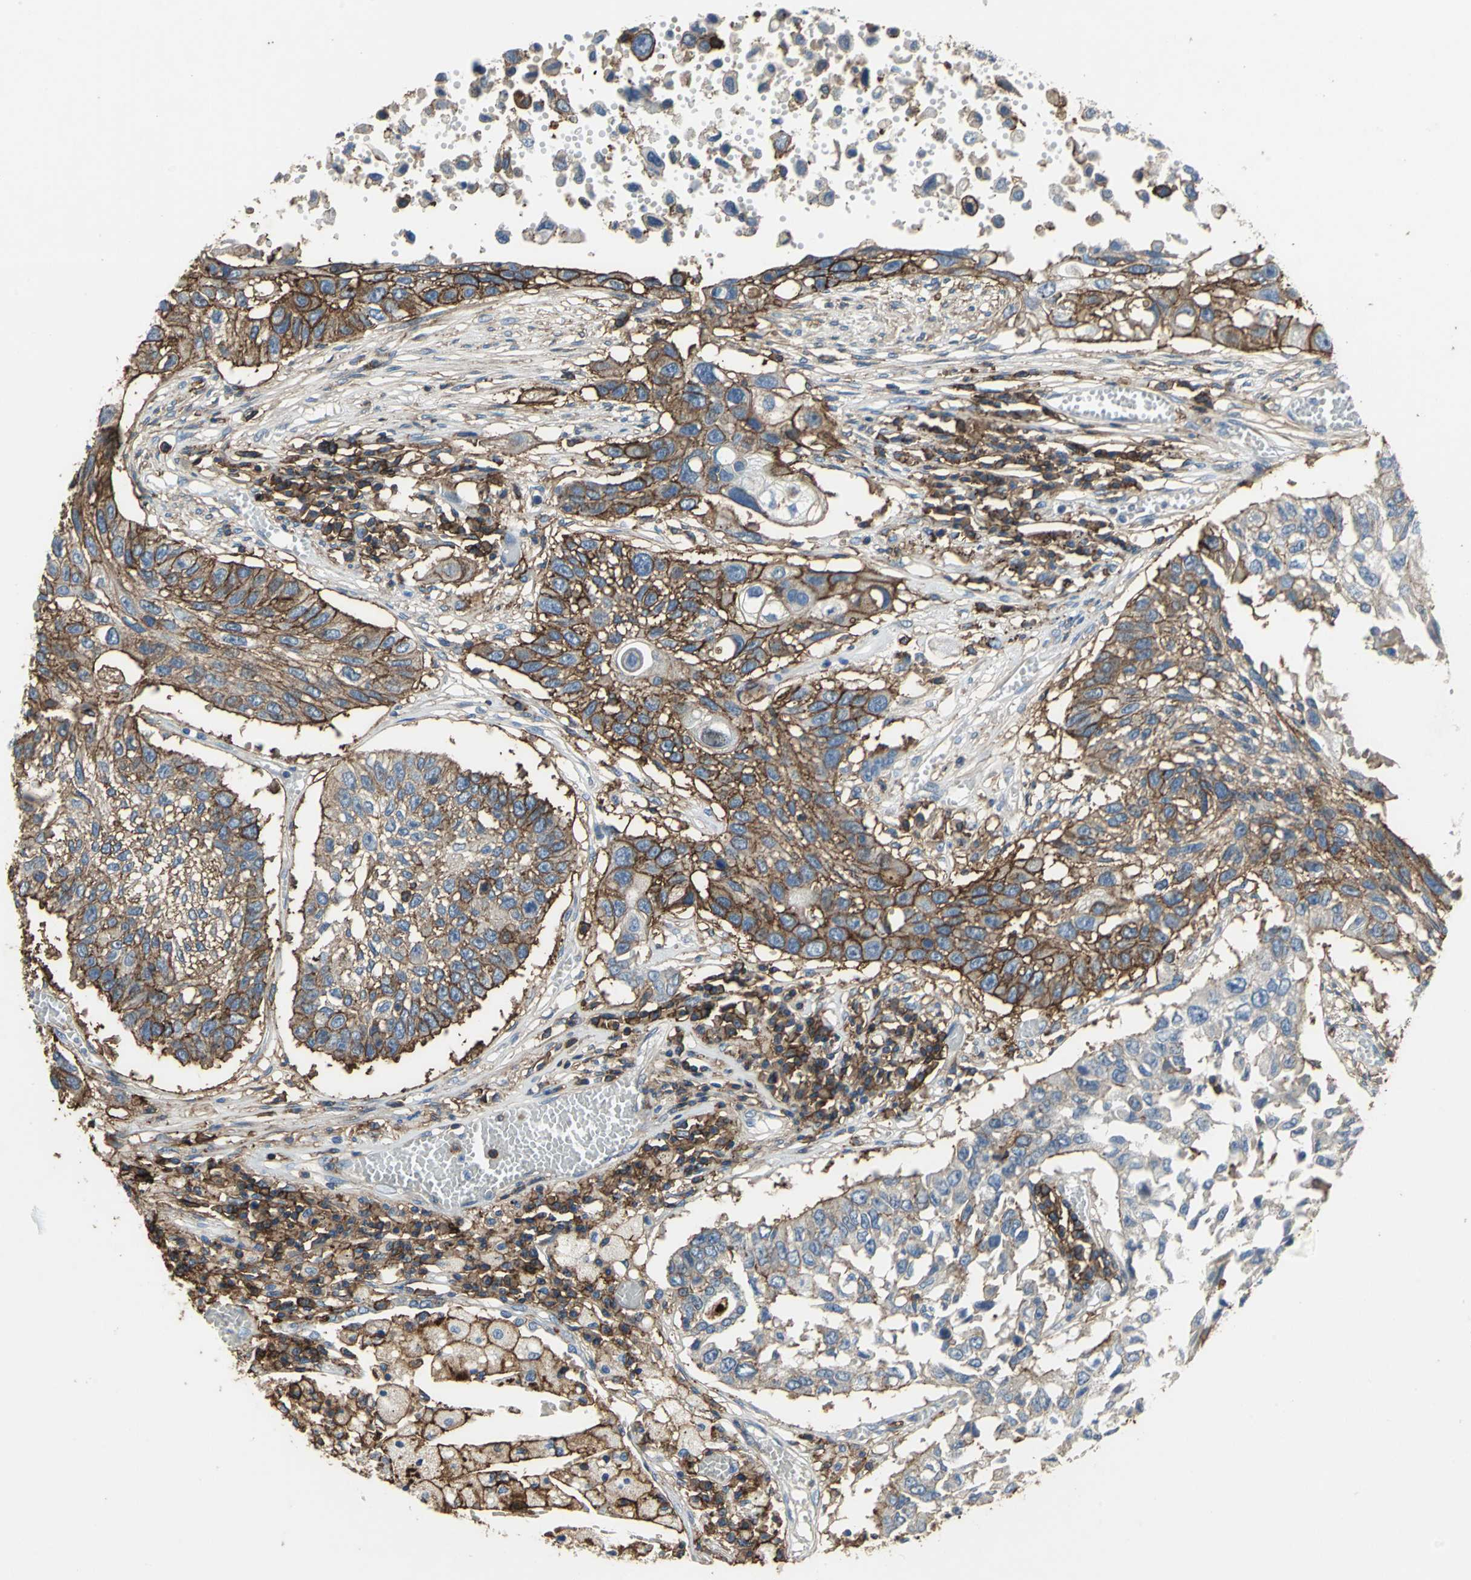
{"staining": {"intensity": "strong", "quantity": ">75%", "location": "cytoplasmic/membranous"}, "tissue": "lung cancer", "cell_type": "Tumor cells", "image_type": "cancer", "snomed": [{"axis": "morphology", "description": "Squamous cell carcinoma, NOS"}, {"axis": "topography", "description": "Lung"}], "caption": "Immunohistochemistry (IHC) image of neoplastic tissue: human lung squamous cell carcinoma stained using immunohistochemistry (IHC) exhibits high levels of strong protein expression localized specifically in the cytoplasmic/membranous of tumor cells, appearing as a cytoplasmic/membranous brown color.", "gene": "CD44", "patient": {"sex": "male", "age": 71}}